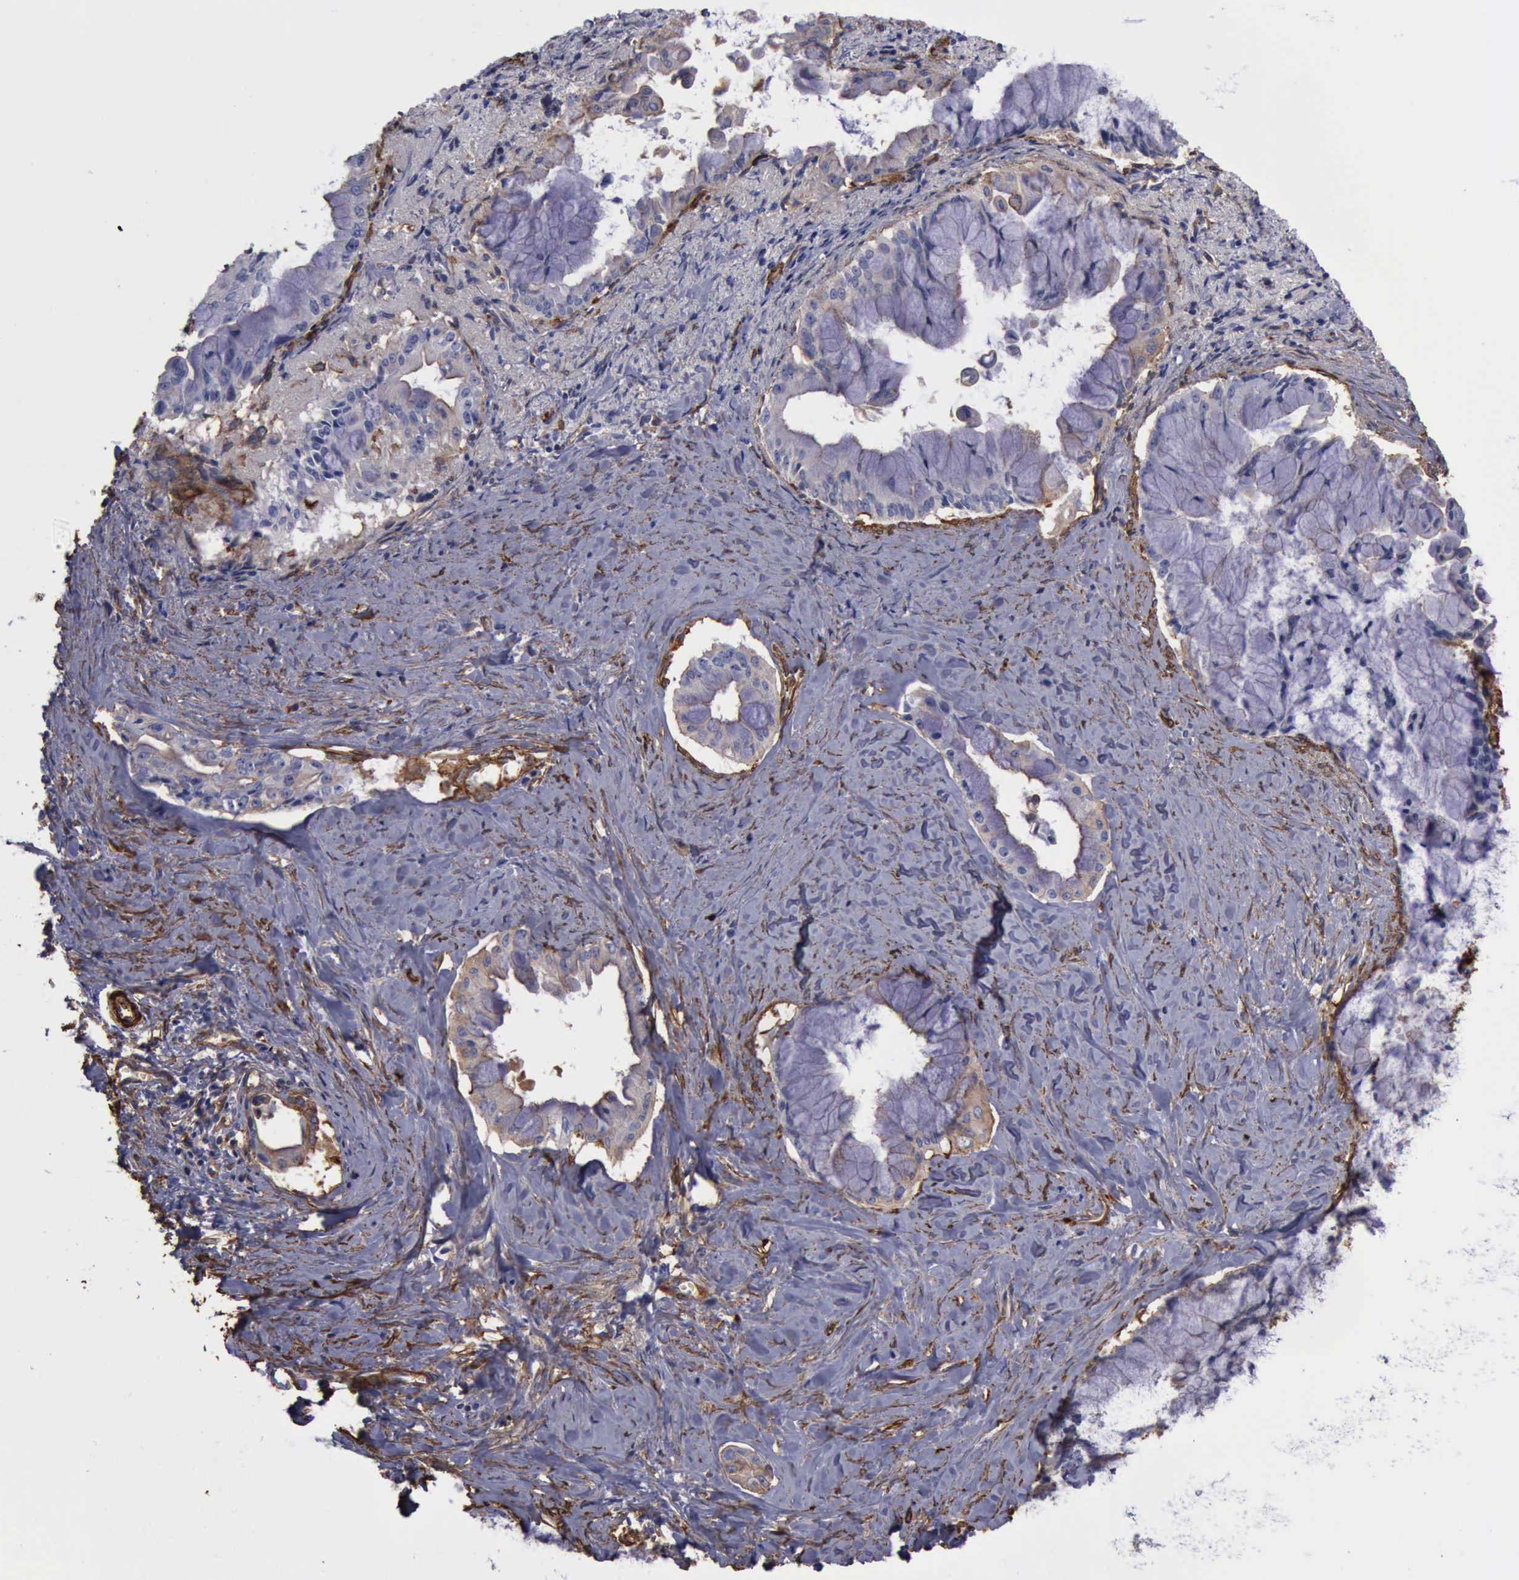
{"staining": {"intensity": "moderate", "quantity": "25%-75%", "location": "cytoplasmic/membranous"}, "tissue": "pancreatic cancer", "cell_type": "Tumor cells", "image_type": "cancer", "snomed": [{"axis": "morphology", "description": "Adenocarcinoma, NOS"}, {"axis": "topography", "description": "Pancreas"}], "caption": "Pancreatic adenocarcinoma stained for a protein (brown) exhibits moderate cytoplasmic/membranous positive positivity in about 25%-75% of tumor cells.", "gene": "FLNA", "patient": {"sex": "male", "age": 59}}